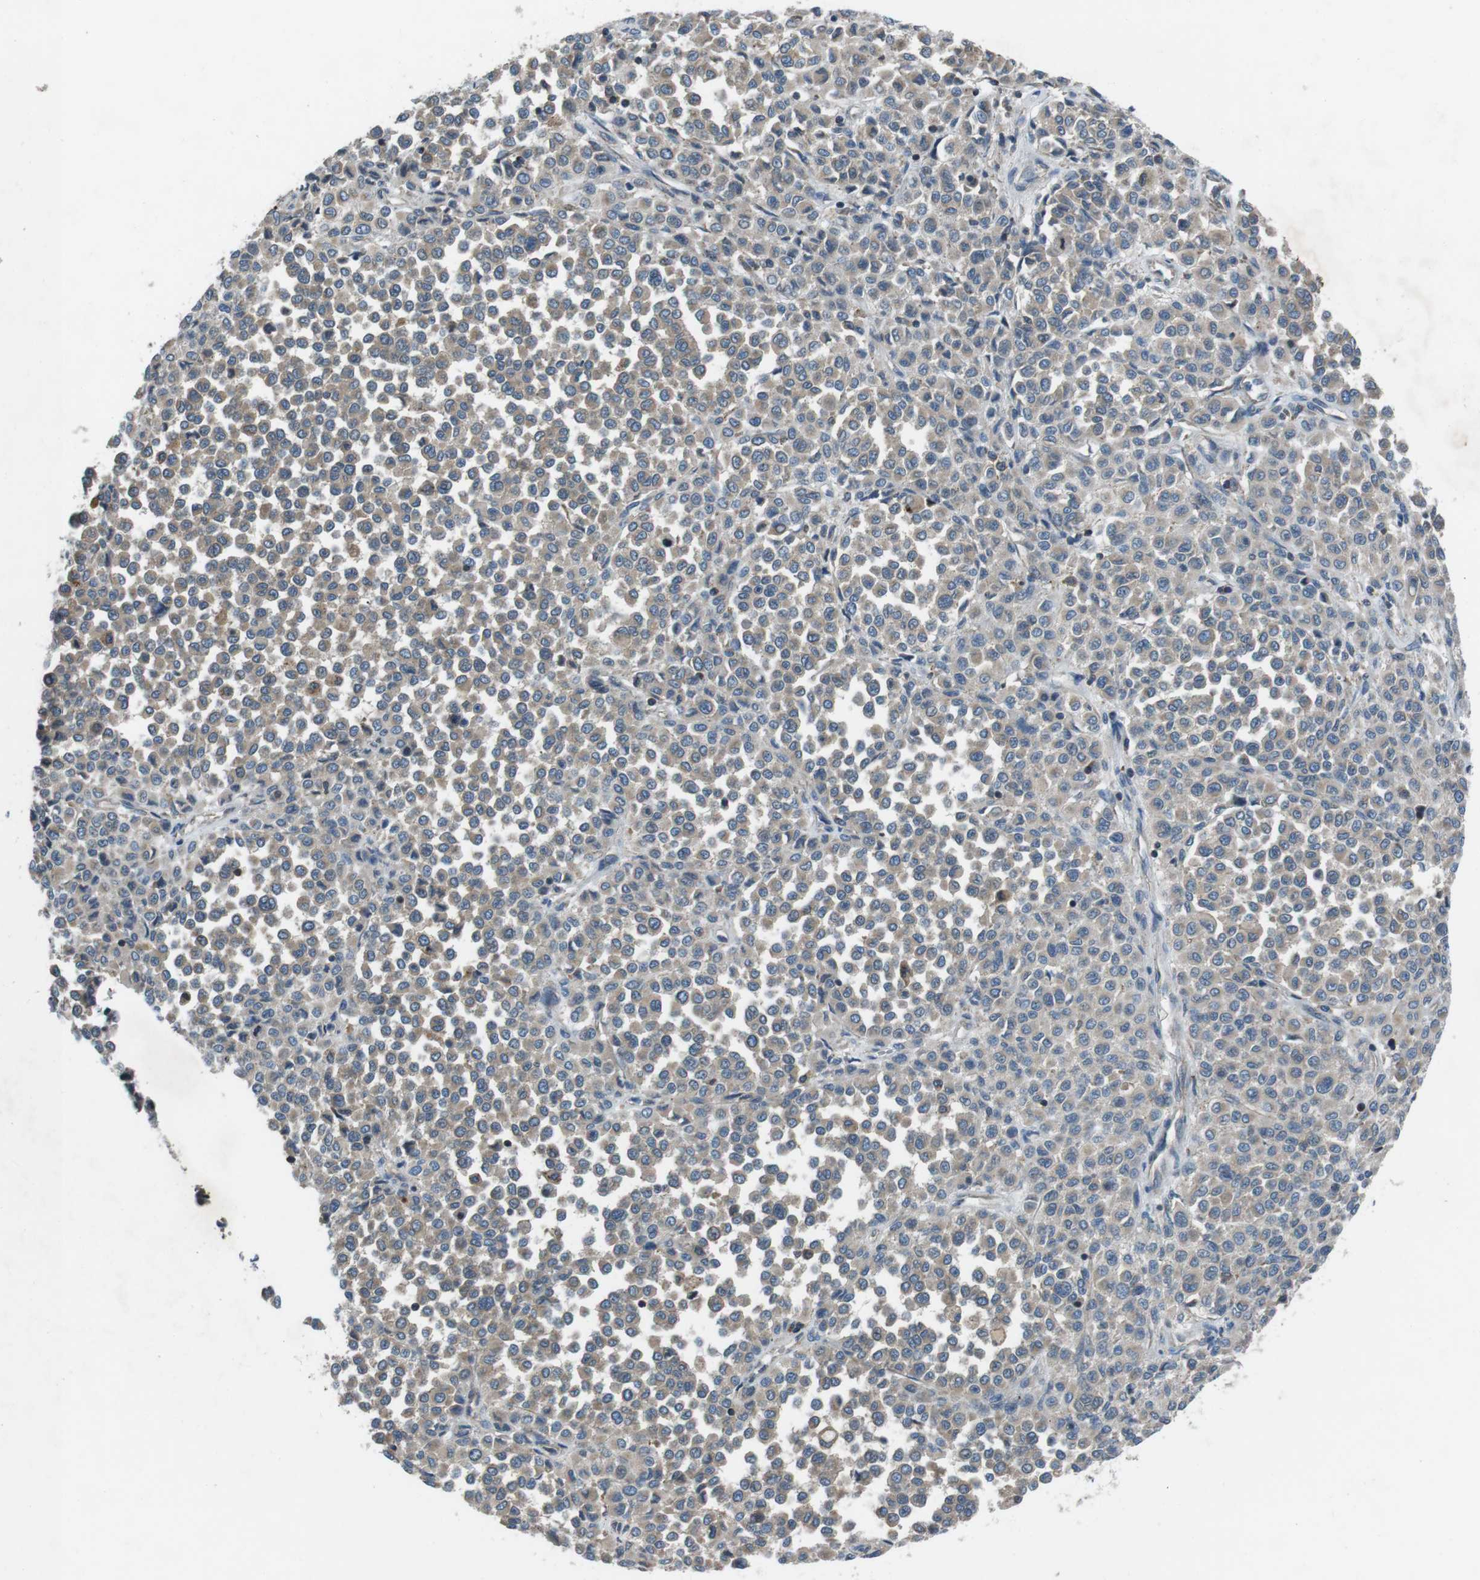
{"staining": {"intensity": "negative", "quantity": "none", "location": "none"}, "tissue": "melanoma", "cell_type": "Tumor cells", "image_type": "cancer", "snomed": [{"axis": "morphology", "description": "Malignant melanoma, Metastatic site"}, {"axis": "topography", "description": "Pancreas"}], "caption": "Tumor cells are negative for protein expression in human malignant melanoma (metastatic site).", "gene": "FAM3B", "patient": {"sex": "female", "age": 30}}